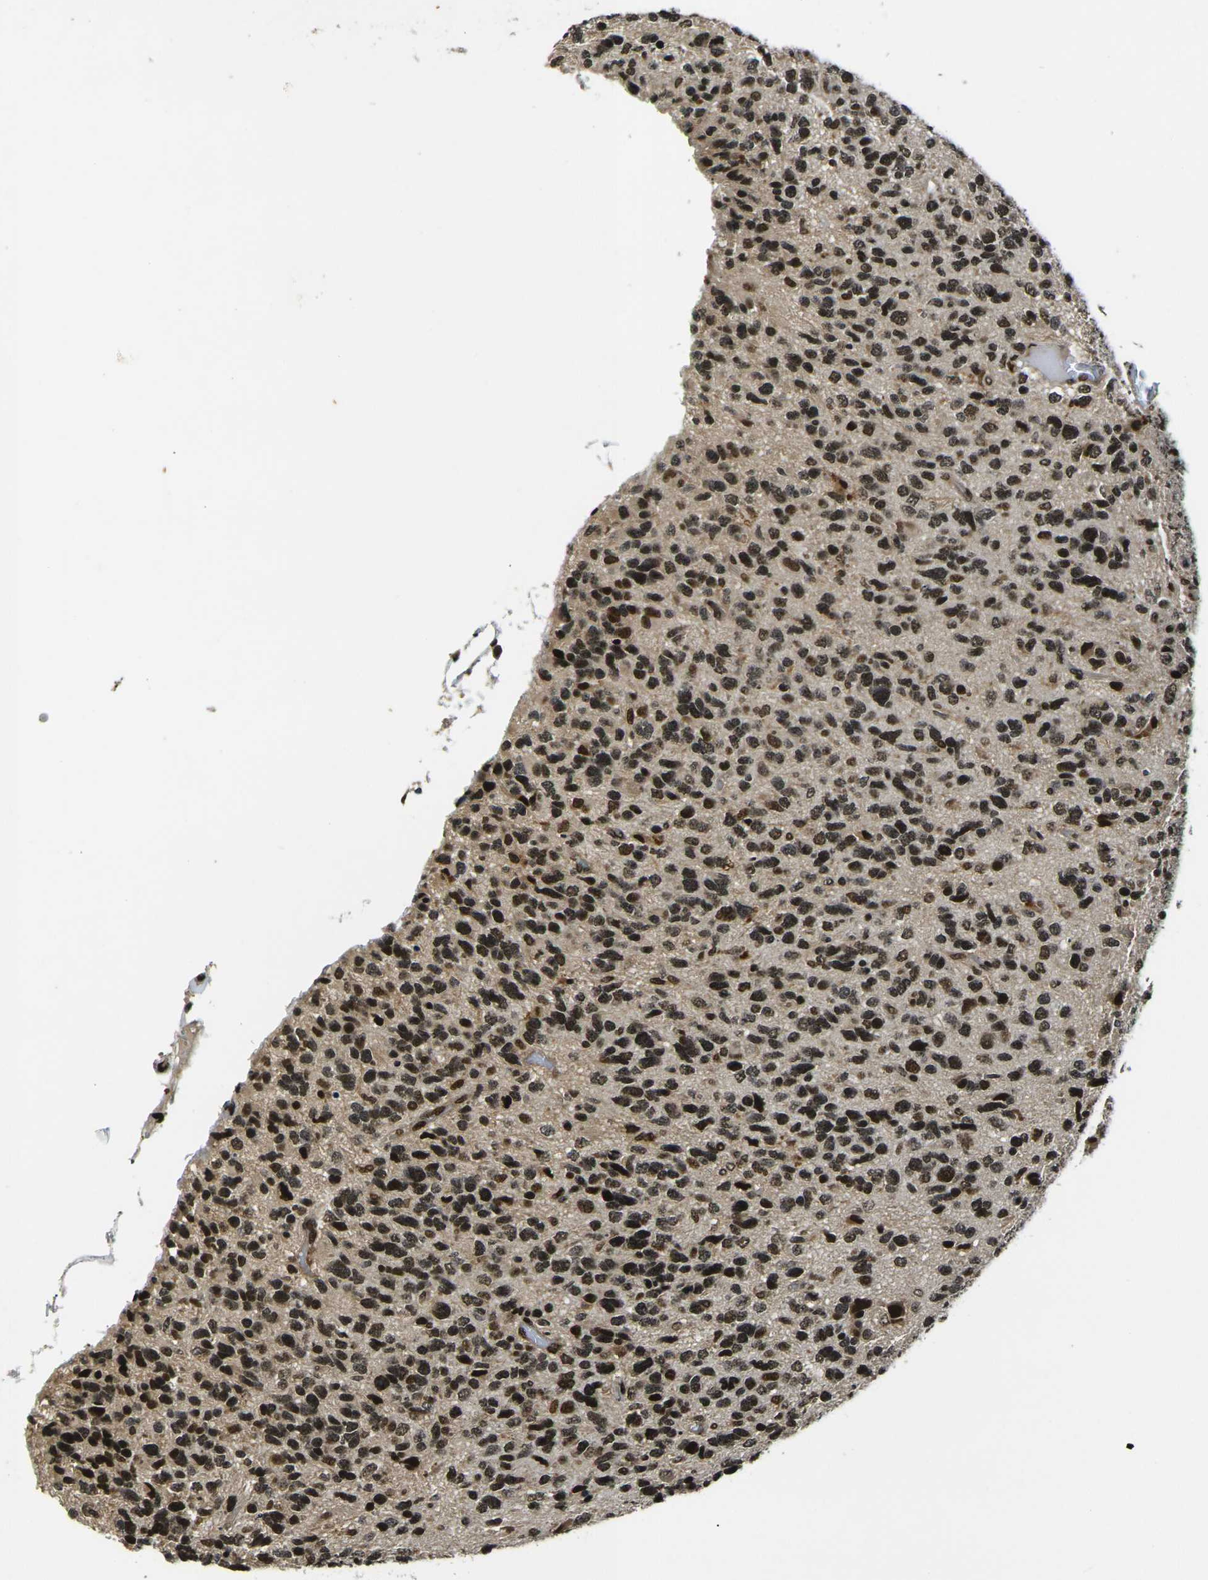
{"staining": {"intensity": "strong", "quantity": ">75%", "location": "nuclear"}, "tissue": "glioma", "cell_type": "Tumor cells", "image_type": "cancer", "snomed": [{"axis": "morphology", "description": "Glioma, malignant, High grade"}, {"axis": "topography", "description": "Brain"}], "caption": "Immunohistochemistry staining of glioma, which demonstrates high levels of strong nuclear staining in about >75% of tumor cells indicating strong nuclear protein expression. The staining was performed using DAB (brown) for protein detection and nuclei were counterstained in hematoxylin (blue).", "gene": "ACTL6A", "patient": {"sex": "female", "age": 58}}